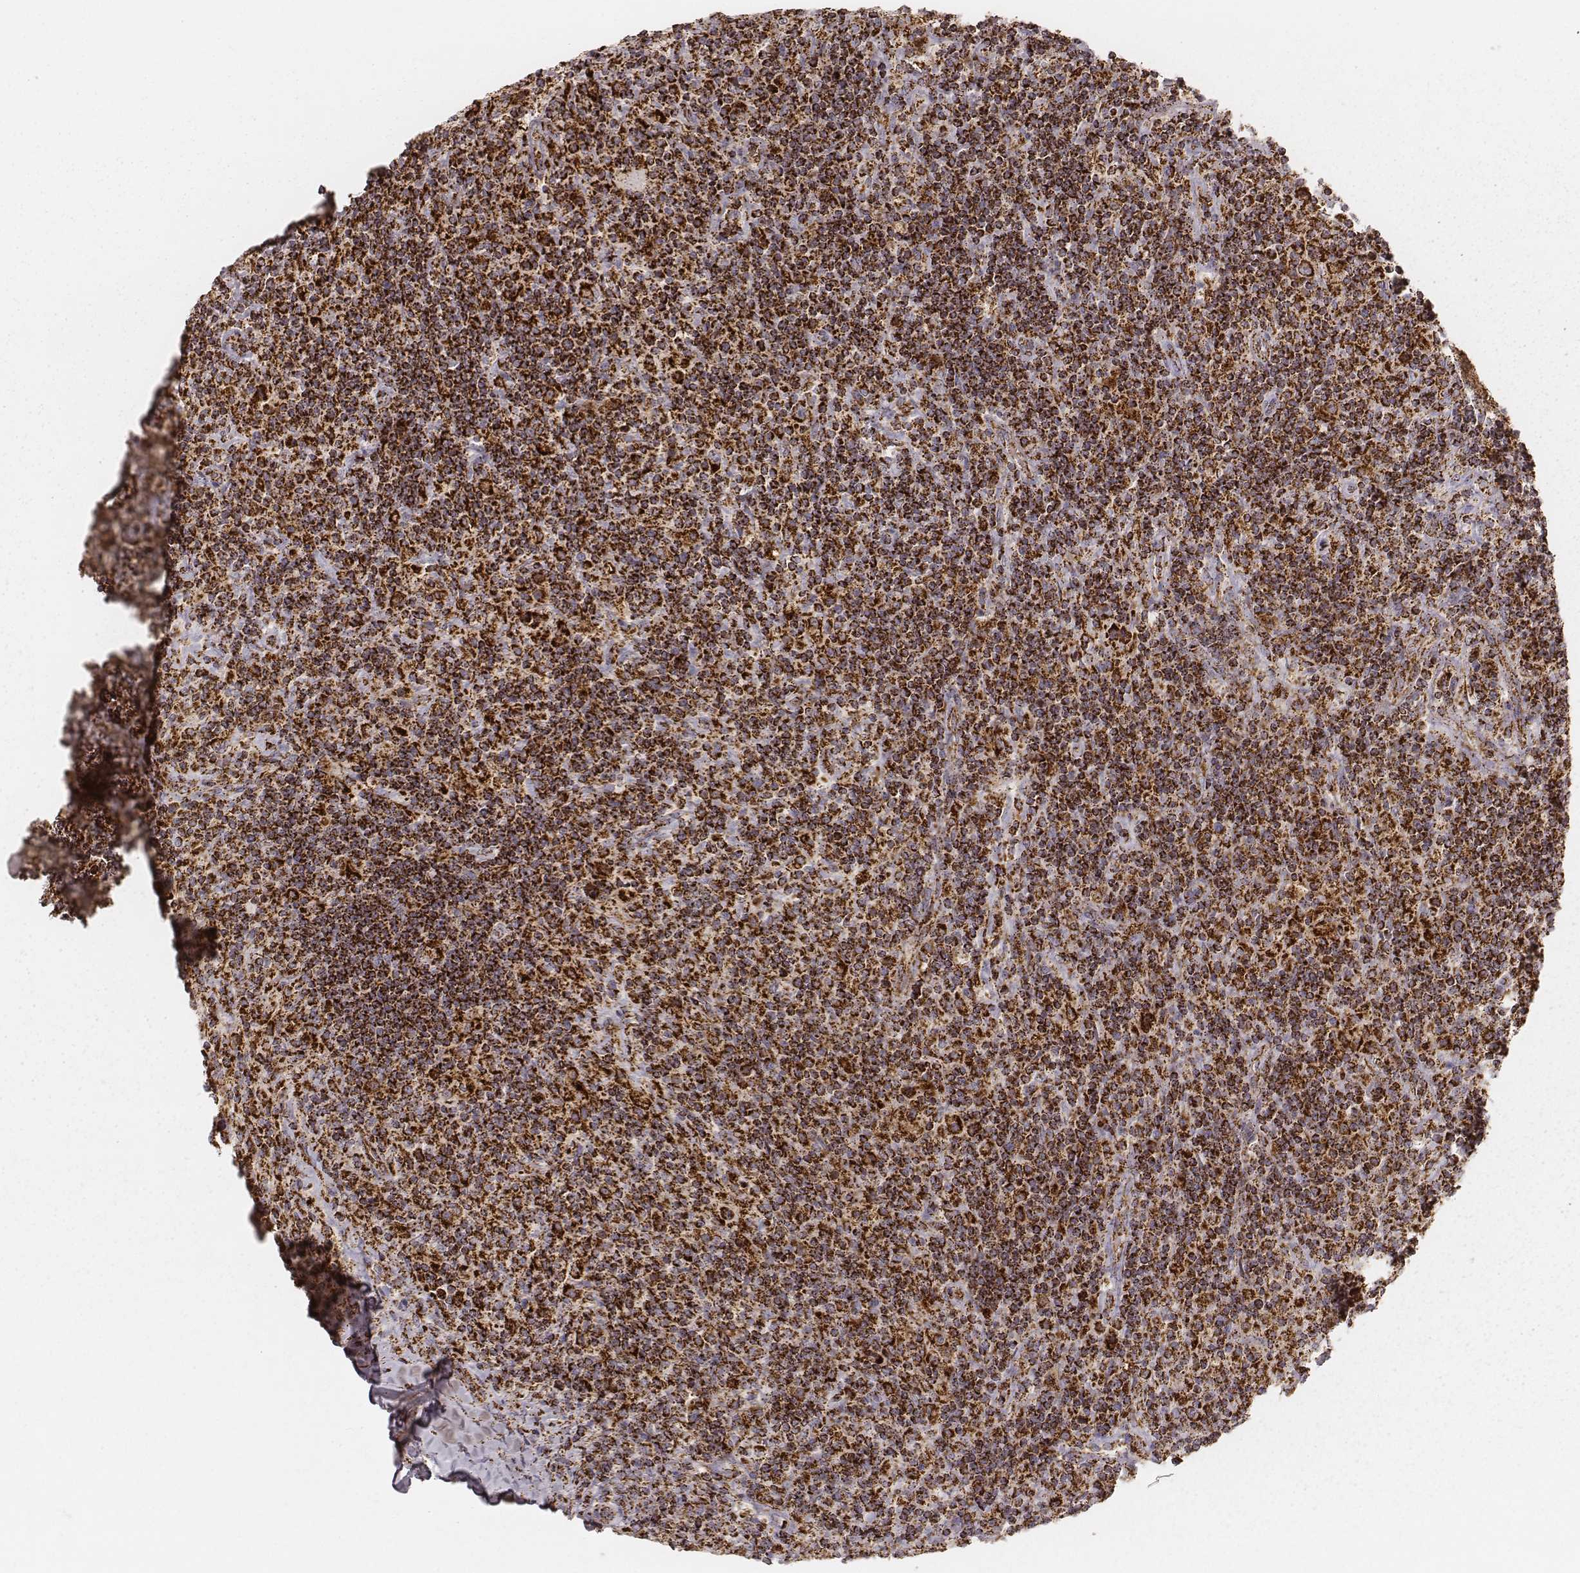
{"staining": {"intensity": "strong", "quantity": ">75%", "location": "cytoplasmic/membranous"}, "tissue": "lymphoma", "cell_type": "Tumor cells", "image_type": "cancer", "snomed": [{"axis": "morphology", "description": "Hodgkin's disease, NOS"}, {"axis": "topography", "description": "Lymph node"}], "caption": "Lymphoma stained for a protein (brown) shows strong cytoplasmic/membranous positive staining in about >75% of tumor cells.", "gene": "CS", "patient": {"sex": "male", "age": 70}}